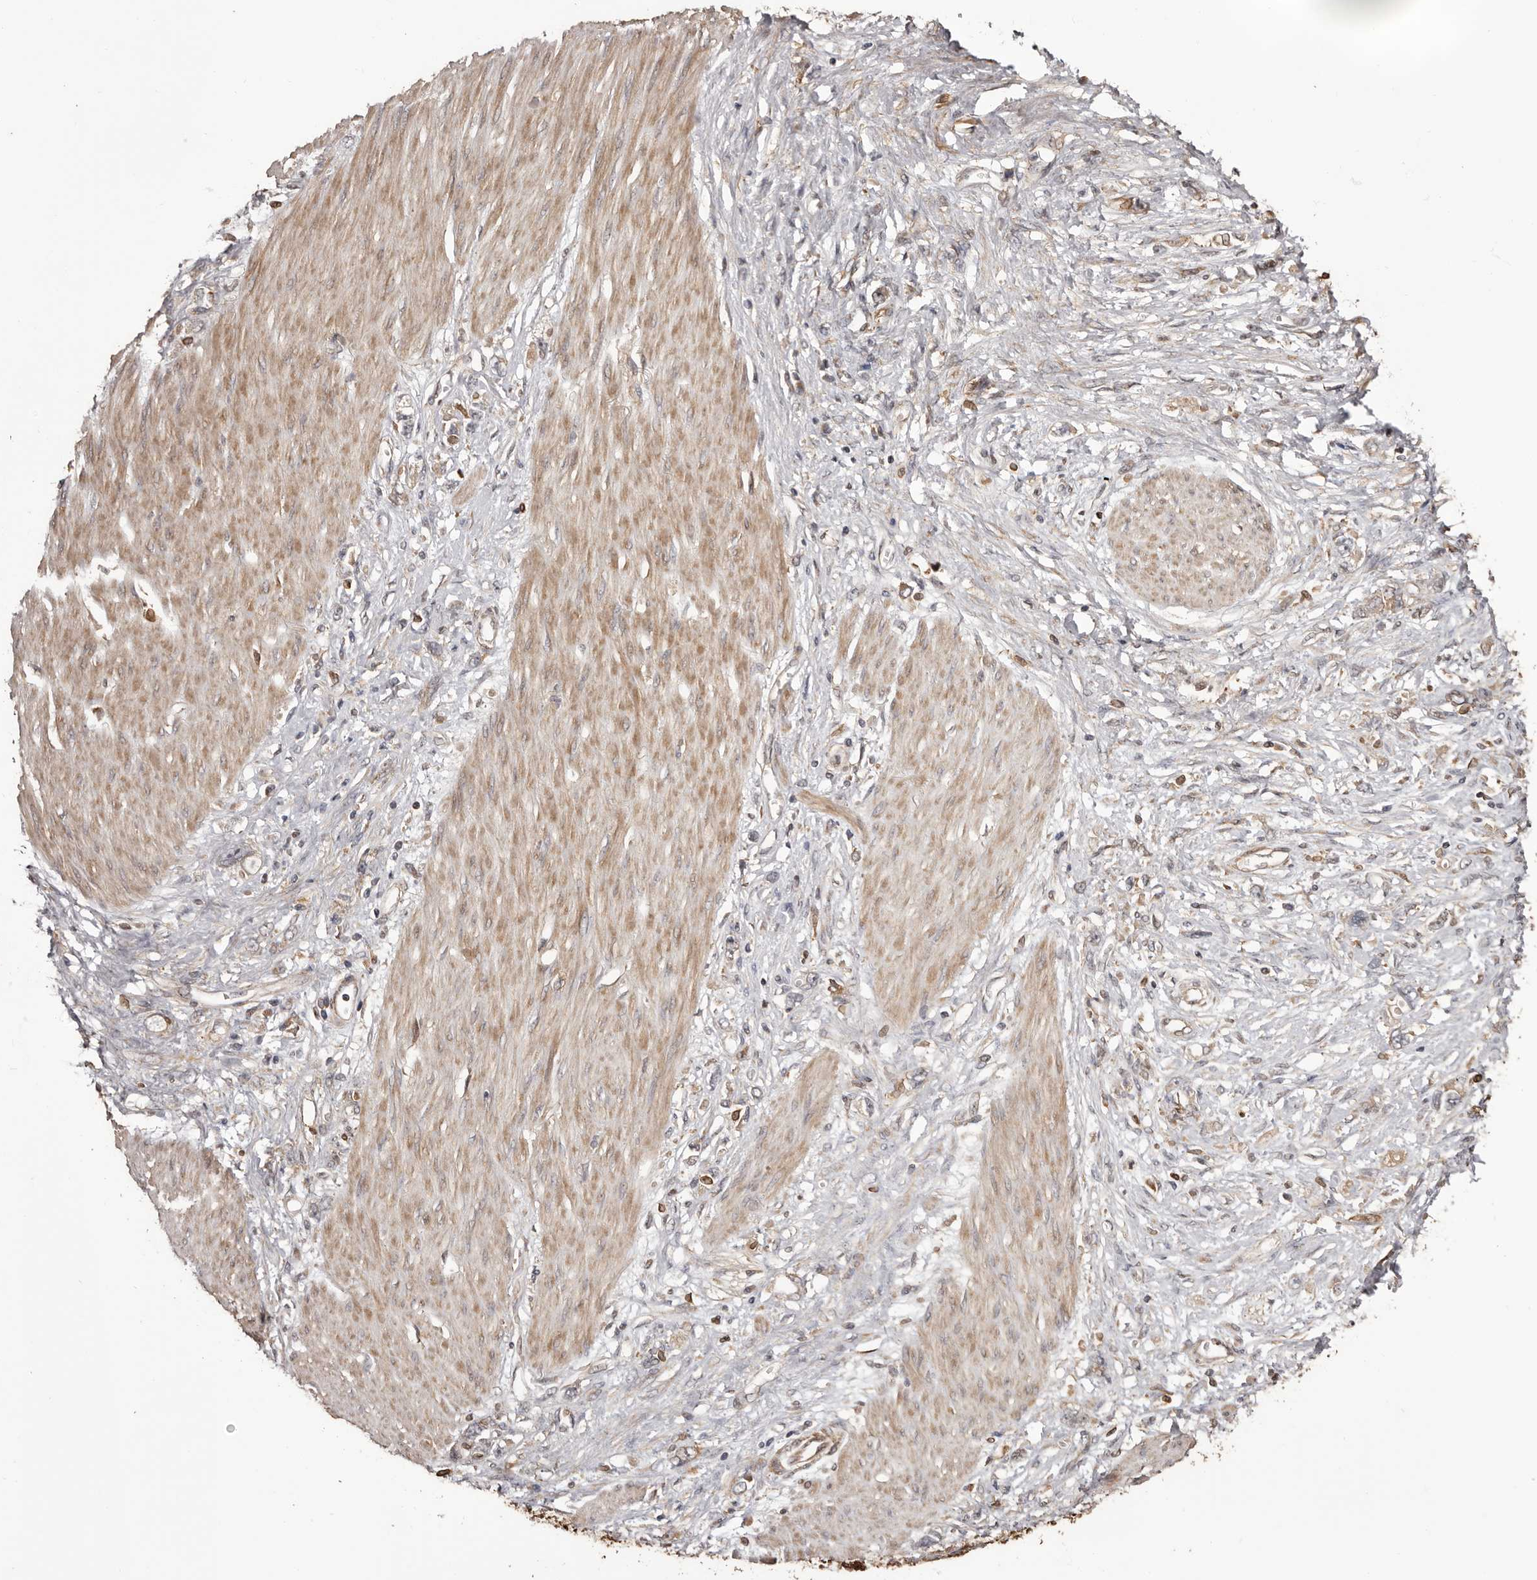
{"staining": {"intensity": "weak", "quantity": "<25%", "location": "cytoplasmic/membranous"}, "tissue": "stomach cancer", "cell_type": "Tumor cells", "image_type": "cancer", "snomed": [{"axis": "morphology", "description": "Adenocarcinoma, NOS"}, {"axis": "topography", "description": "Stomach"}], "caption": "Protein analysis of stomach cancer (adenocarcinoma) displays no significant positivity in tumor cells. (Brightfield microscopy of DAB immunohistochemistry at high magnification).", "gene": "ZCCHC7", "patient": {"sex": "female", "age": 76}}